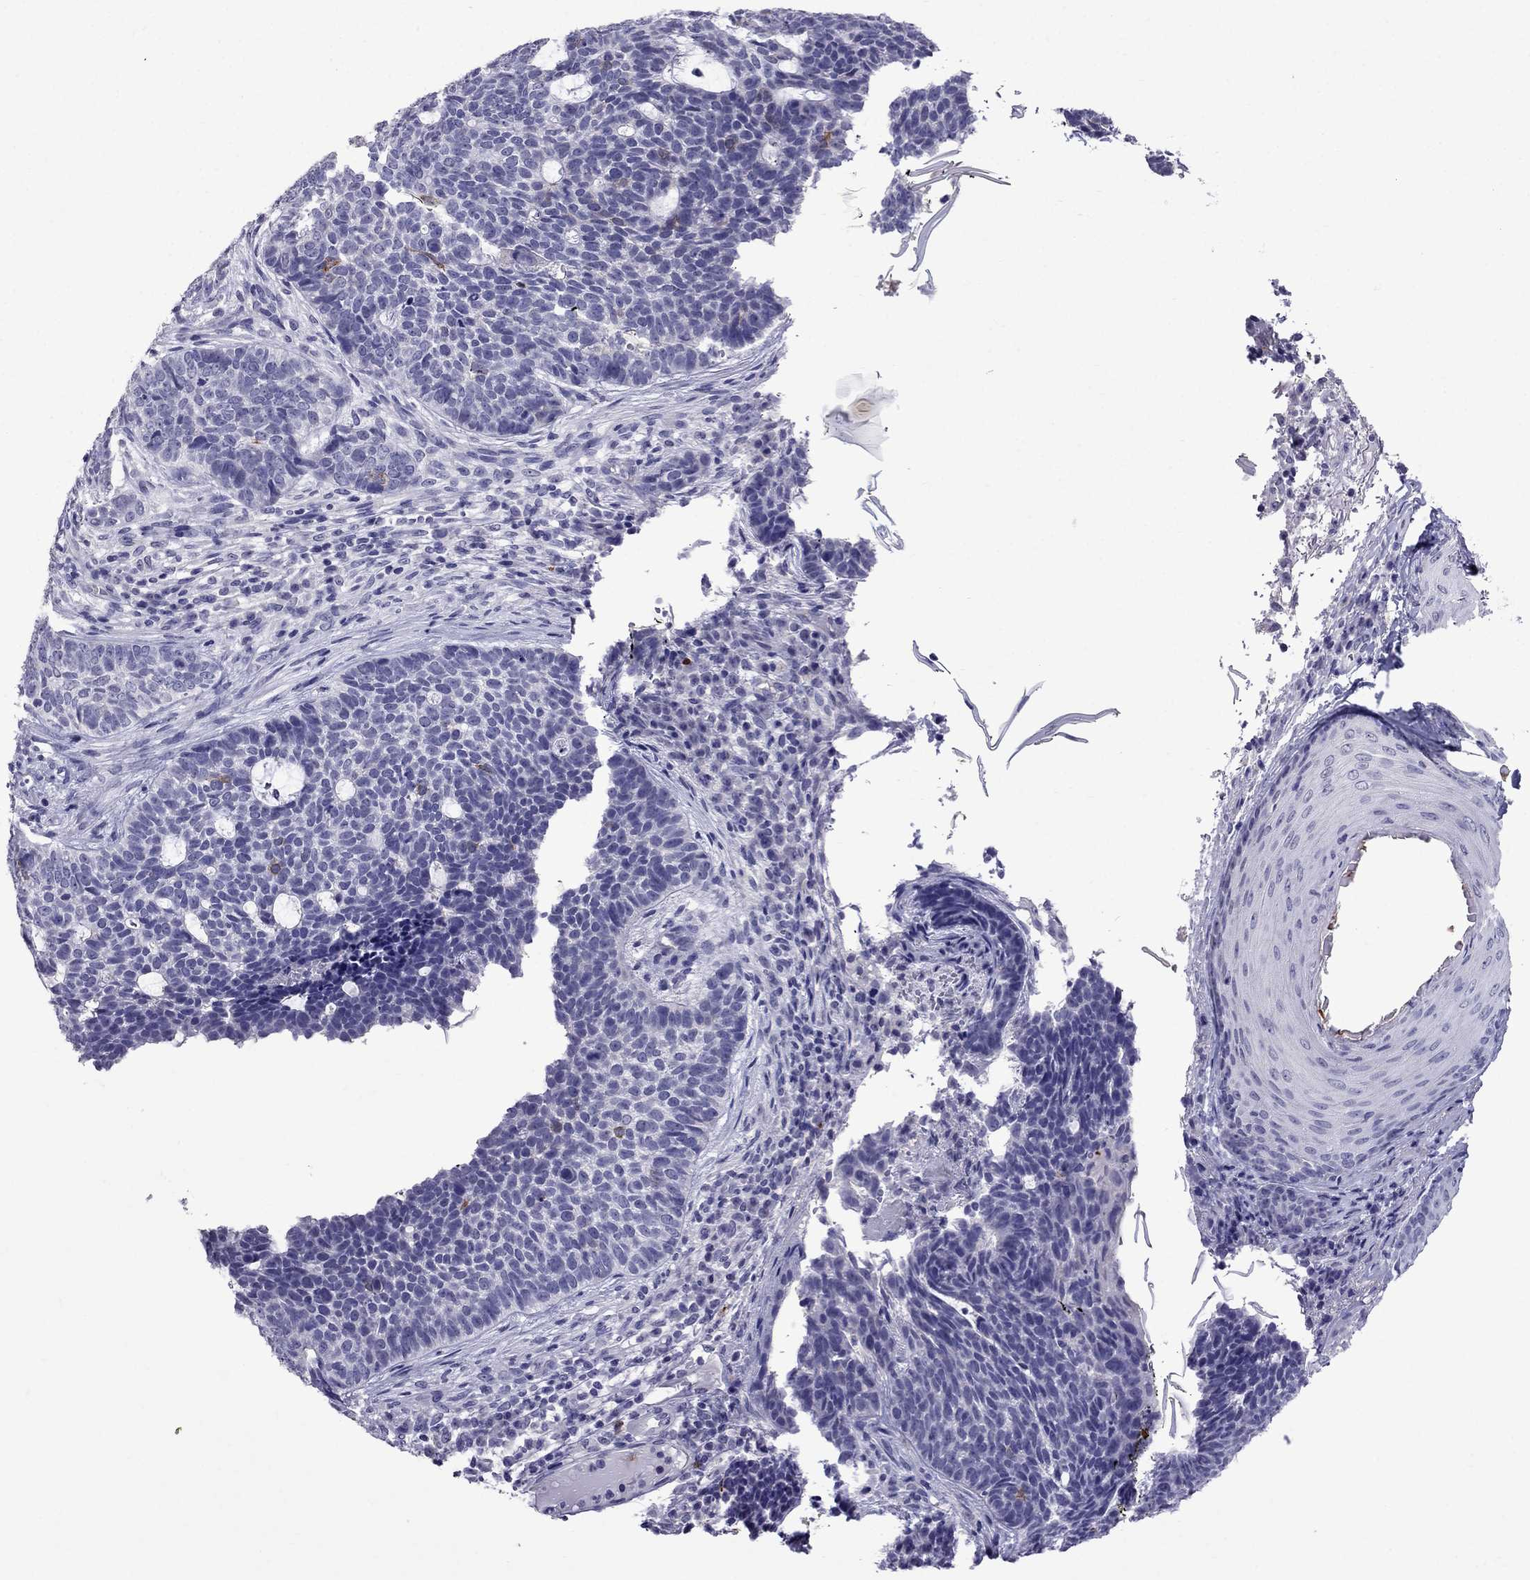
{"staining": {"intensity": "negative", "quantity": "none", "location": "none"}, "tissue": "skin cancer", "cell_type": "Tumor cells", "image_type": "cancer", "snomed": [{"axis": "morphology", "description": "Basal cell carcinoma"}, {"axis": "topography", "description": "Skin"}], "caption": "IHC of human basal cell carcinoma (skin) reveals no staining in tumor cells.", "gene": "OLFM4", "patient": {"sex": "female", "age": 69}}